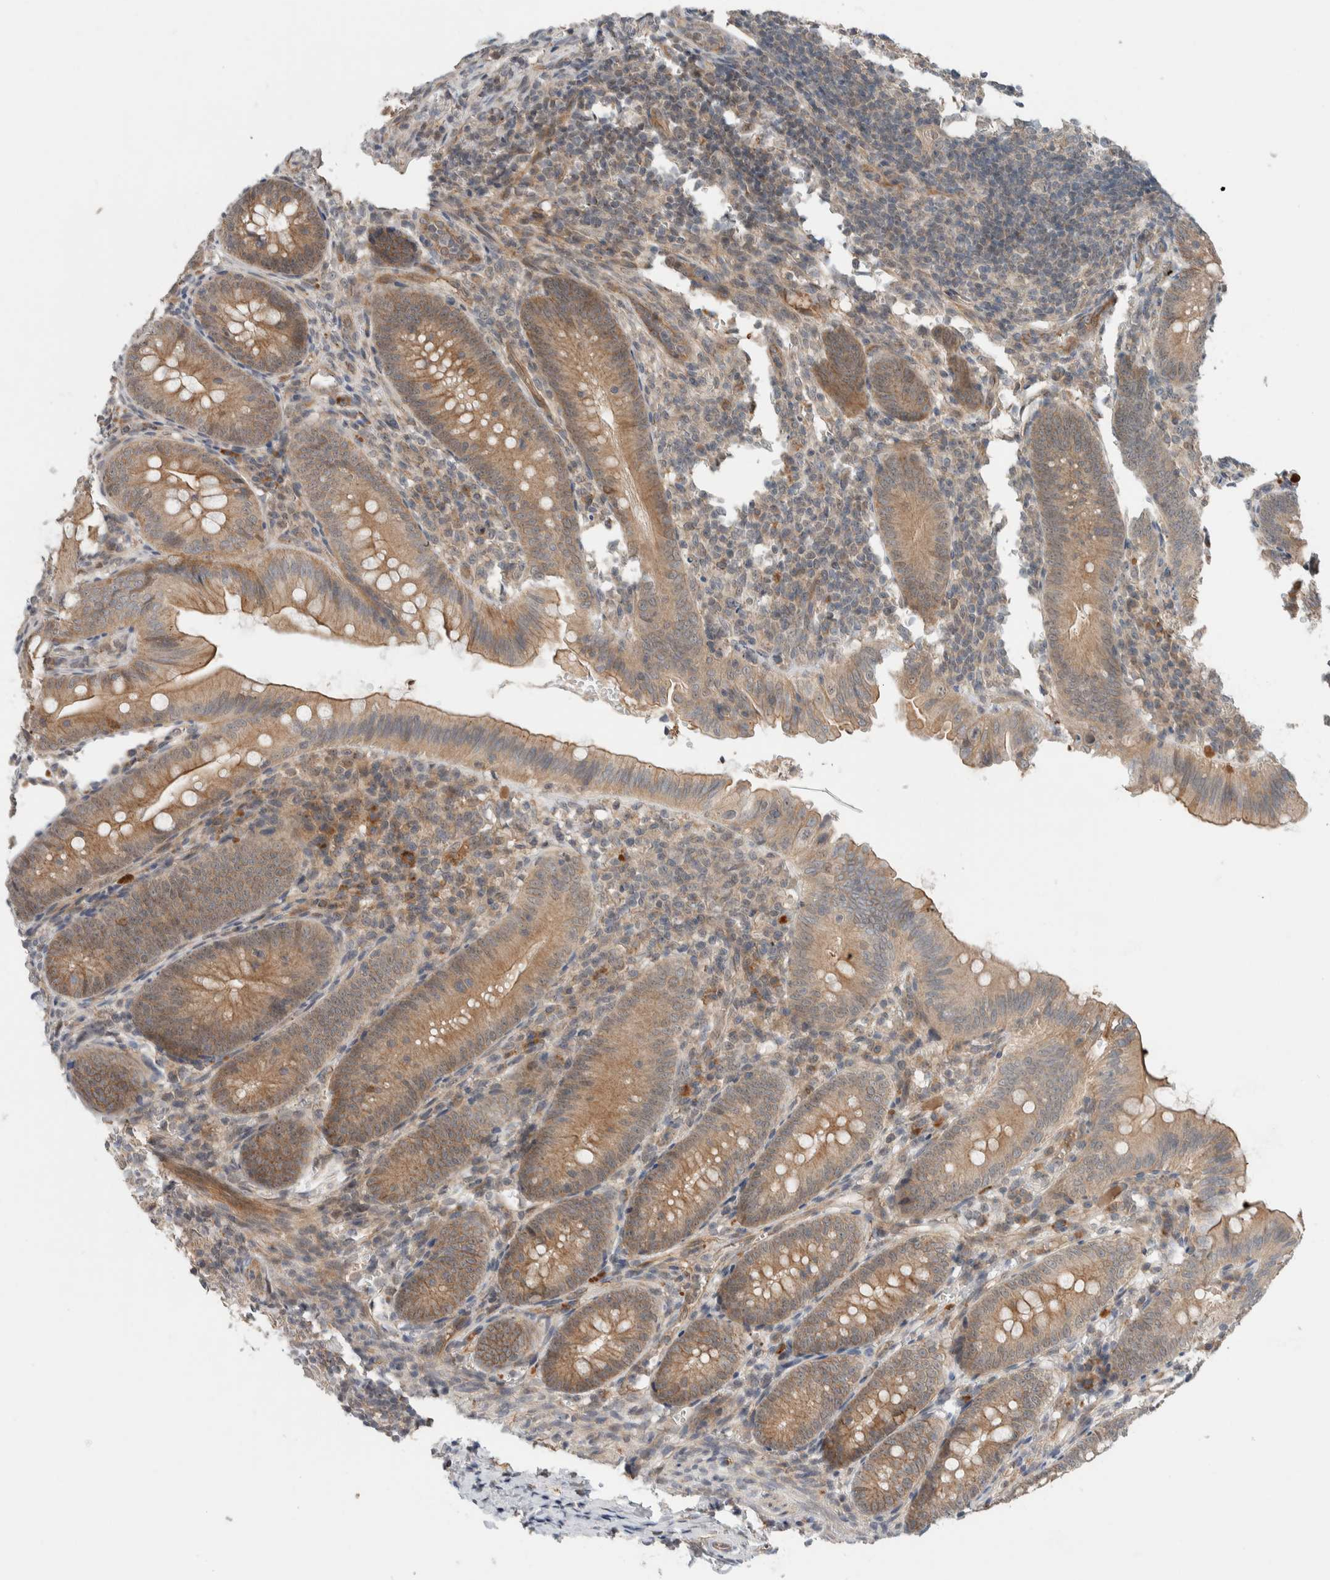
{"staining": {"intensity": "moderate", "quantity": ">75%", "location": "cytoplasmic/membranous"}, "tissue": "appendix", "cell_type": "Glandular cells", "image_type": "normal", "snomed": [{"axis": "morphology", "description": "Normal tissue, NOS"}, {"axis": "topography", "description": "Appendix"}], "caption": "Moderate cytoplasmic/membranous staining is present in about >75% of glandular cells in benign appendix. (DAB IHC with brightfield microscopy, high magnification).", "gene": "ARMC7", "patient": {"sex": "male", "age": 1}}